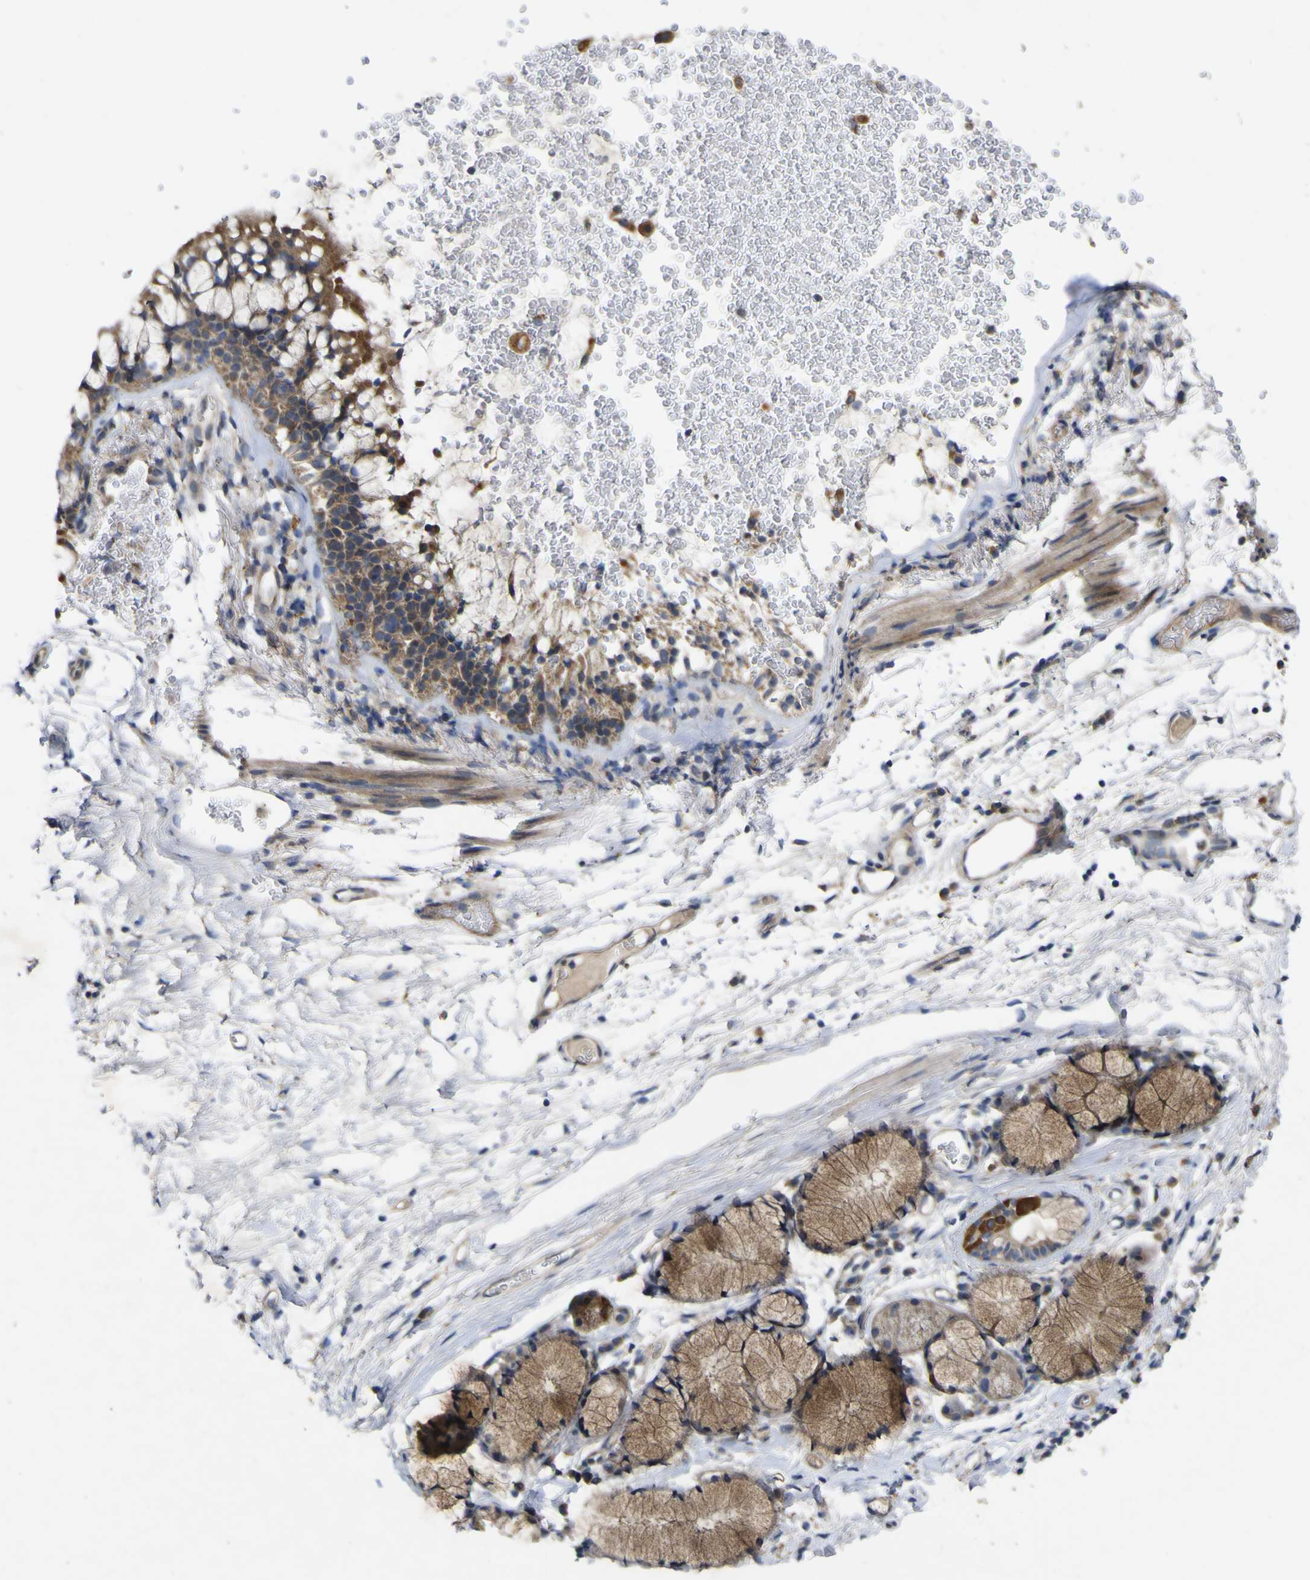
{"staining": {"intensity": "moderate", "quantity": ">75%", "location": "cytoplasmic/membranous"}, "tissue": "bronchus", "cell_type": "Respiratory epithelial cells", "image_type": "normal", "snomed": [{"axis": "morphology", "description": "Normal tissue, NOS"}, {"axis": "topography", "description": "Cartilage tissue"}, {"axis": "topography", "description": "Bronchus"}], "caption": "IHC of benign human bronchus shows medium levels of moderate cytoplasmic/membranous staining in approximately >75% of respiratory epithelial cells. (Brightfield microscopy of DAB IHC at high magnification).", "gene": "IRAK2", "patient": {"sex": "female", "age": 53}}